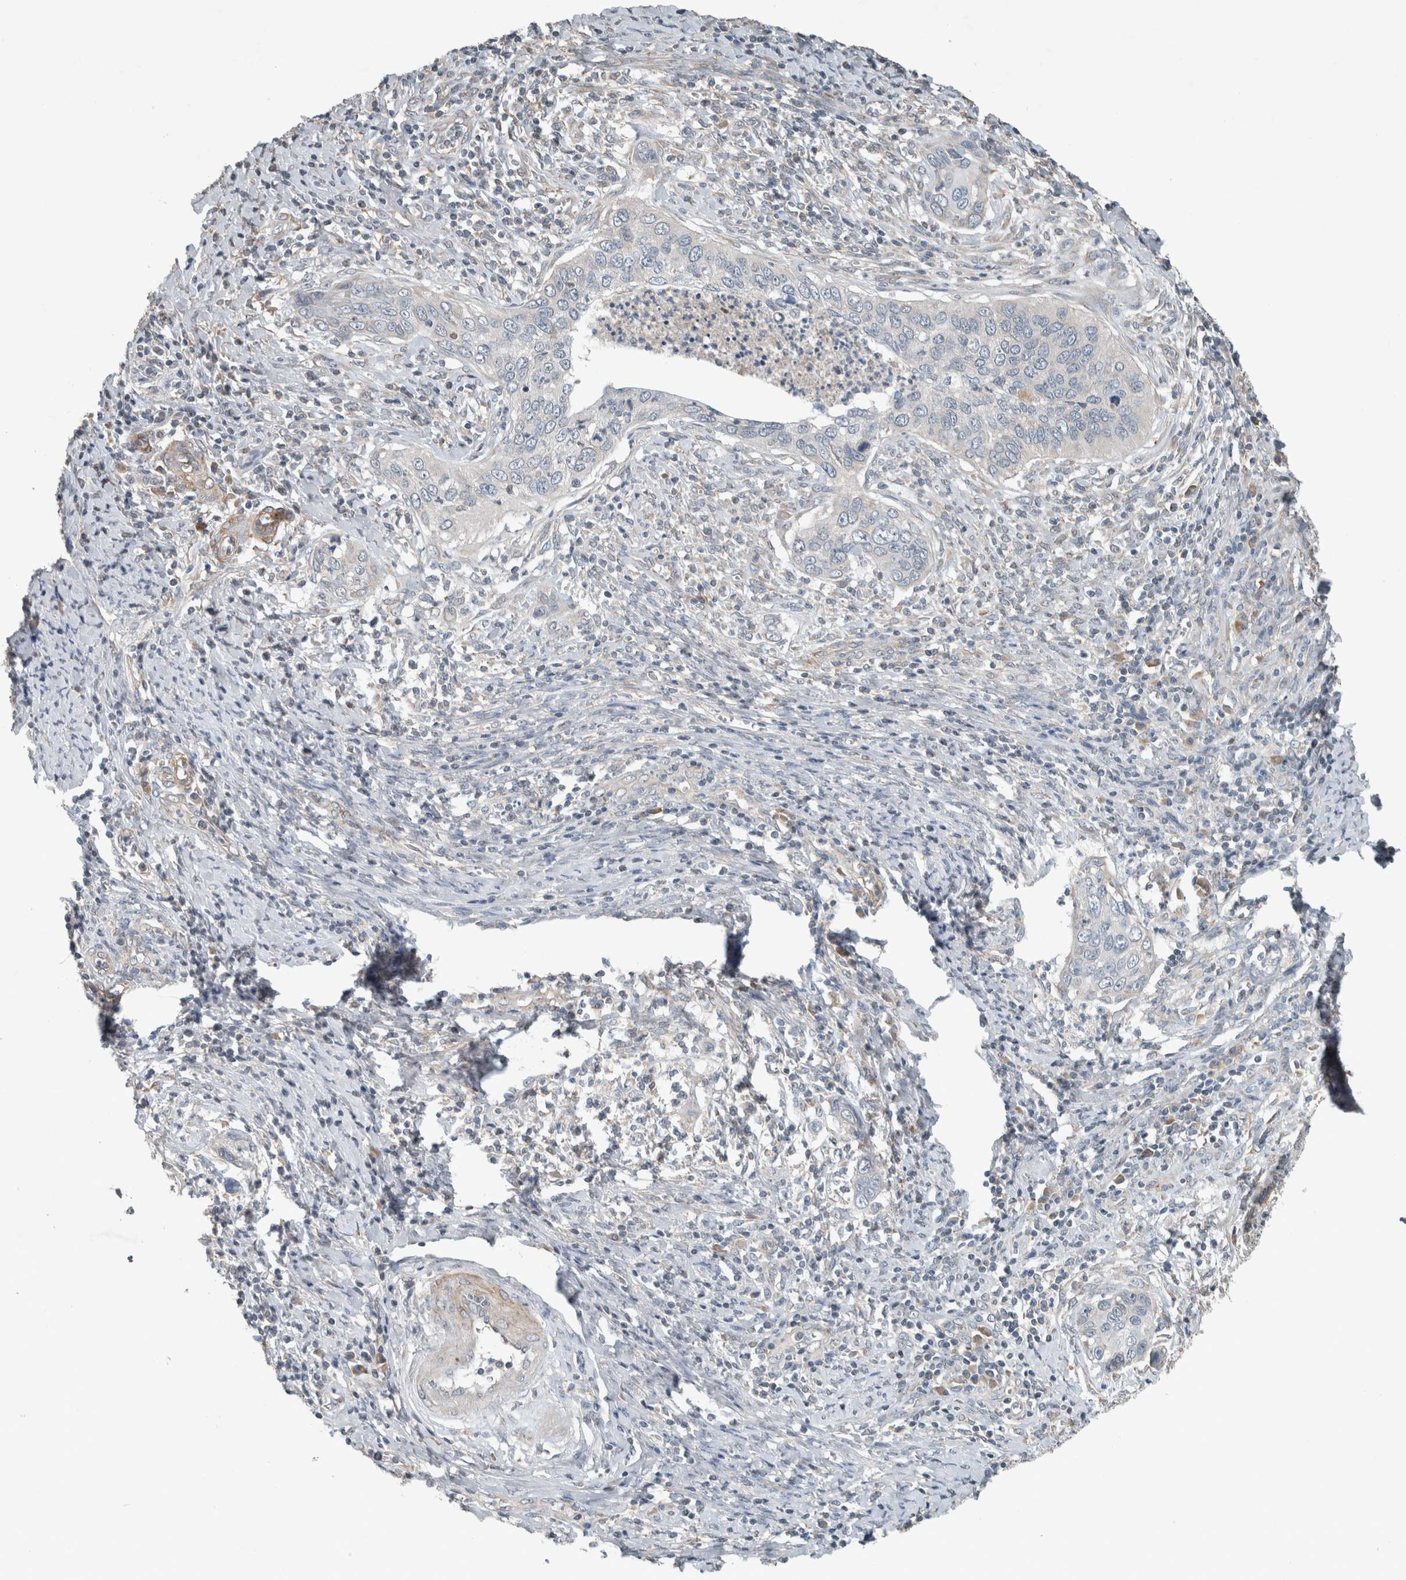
{"staining": {"intensity": "negative", "quantity": "none", "location": "none"}, "tissue": "cervical cancer", "cell_type": "Tumor cells", "image_type": "cancer", "snomed": [{"axis": "morphology", "description": "Squamous cell carcinoma, NOS"}, {"axis": "topography", "description": "Cervix"}], "caption": "Squamous cell carcinoma (cervical) was stained to show a protein in brown. There is no significant expression in tumor cells.", "gene": "JADE2", "patient": {"sex": "female", "age": 53}}